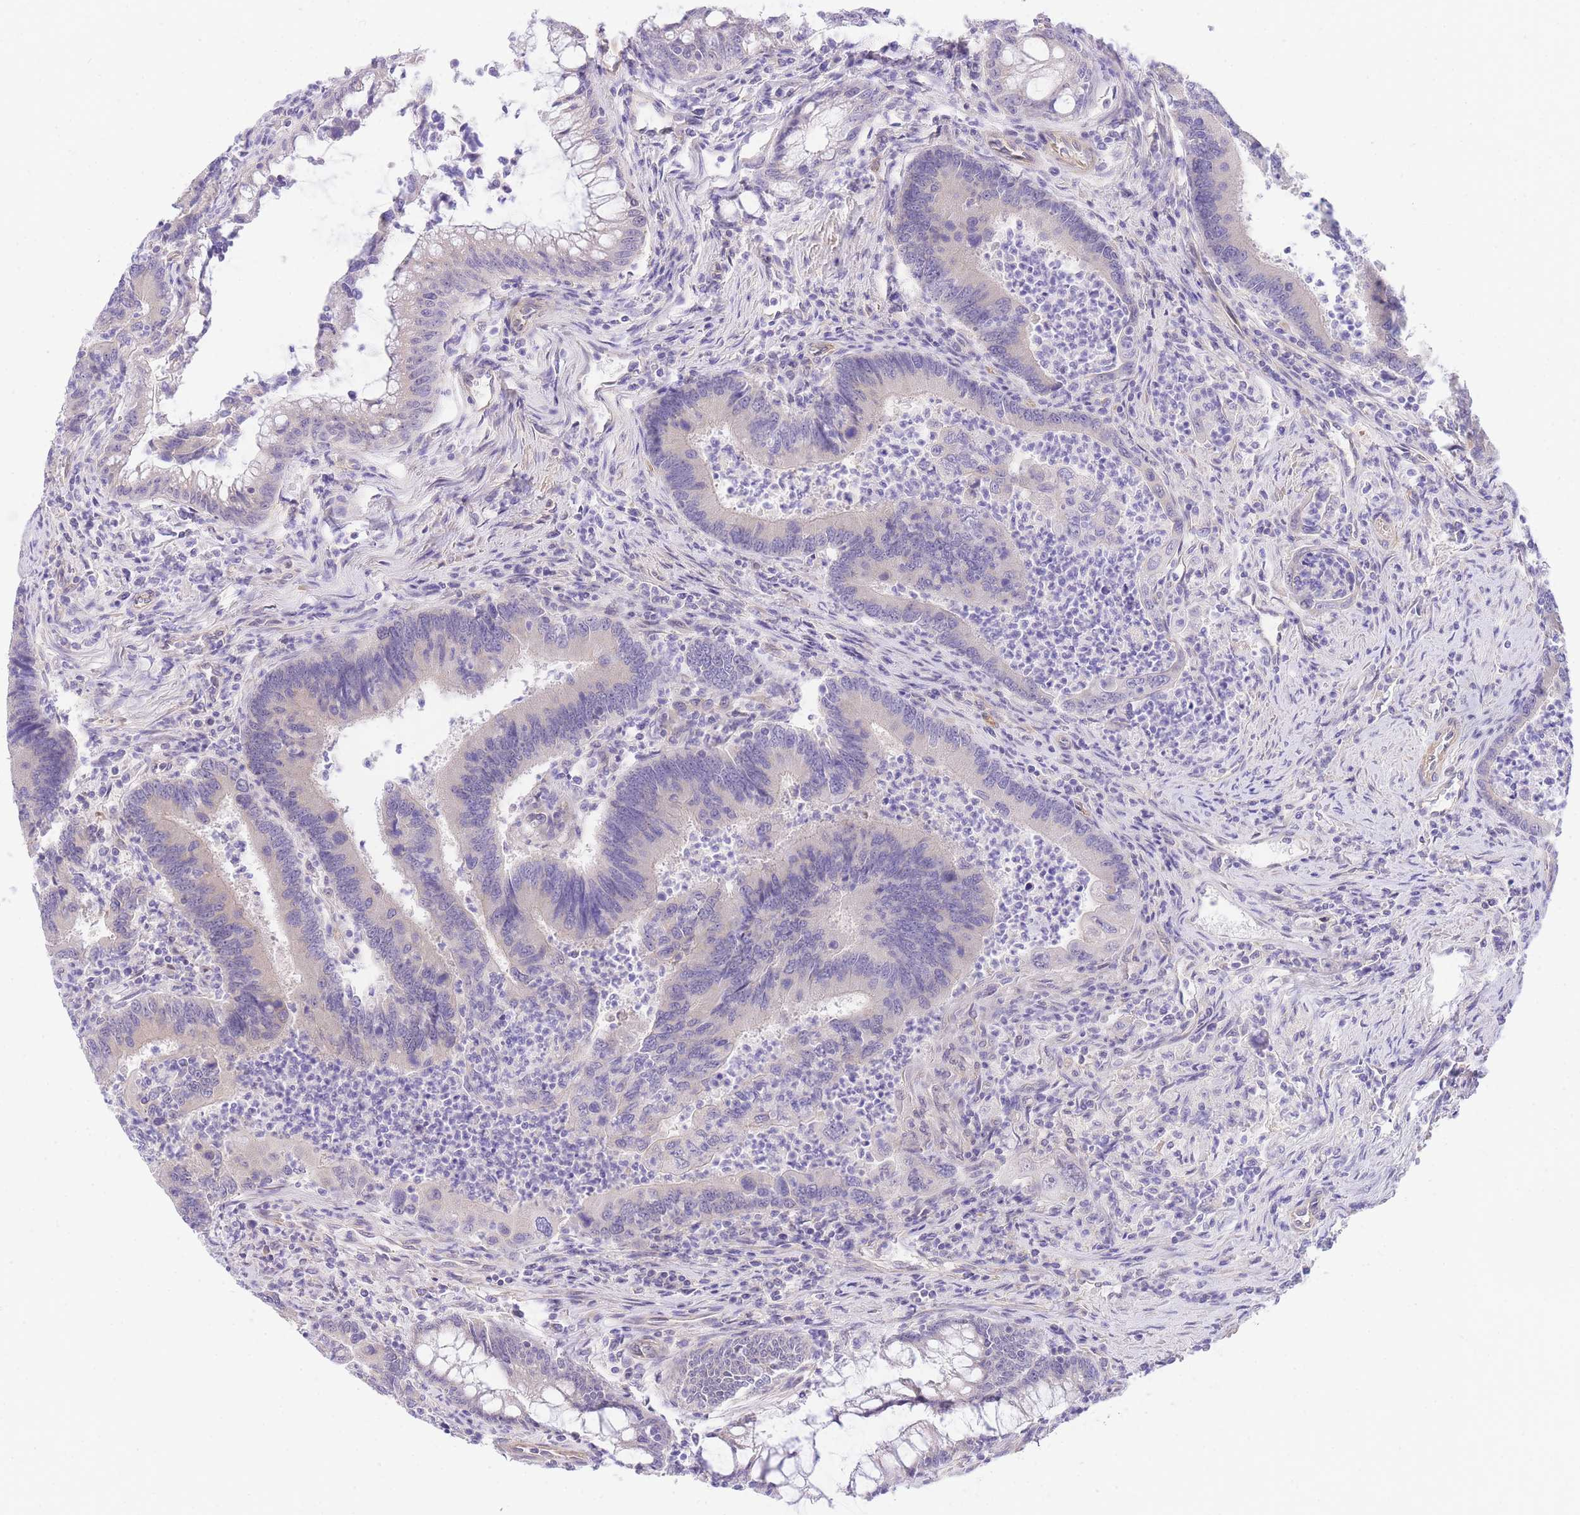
{"staining": {"intensity": "negative", "quantity": "none", "location": "none"}, "tissue": "colorectal cancer", "cell_type": "Tumor cells", "image_type": "cancer", "snomed": [{"axis": "morphology", "description": "Adenocarcinoma, NOS"}, {"axis": "topography", "description": "Colon"}], "caption": "There is no significant expression in tumor cells of colorectal cancer.", "gene": "S100PBP", "patient": {"sex": "female", "age": 67}}